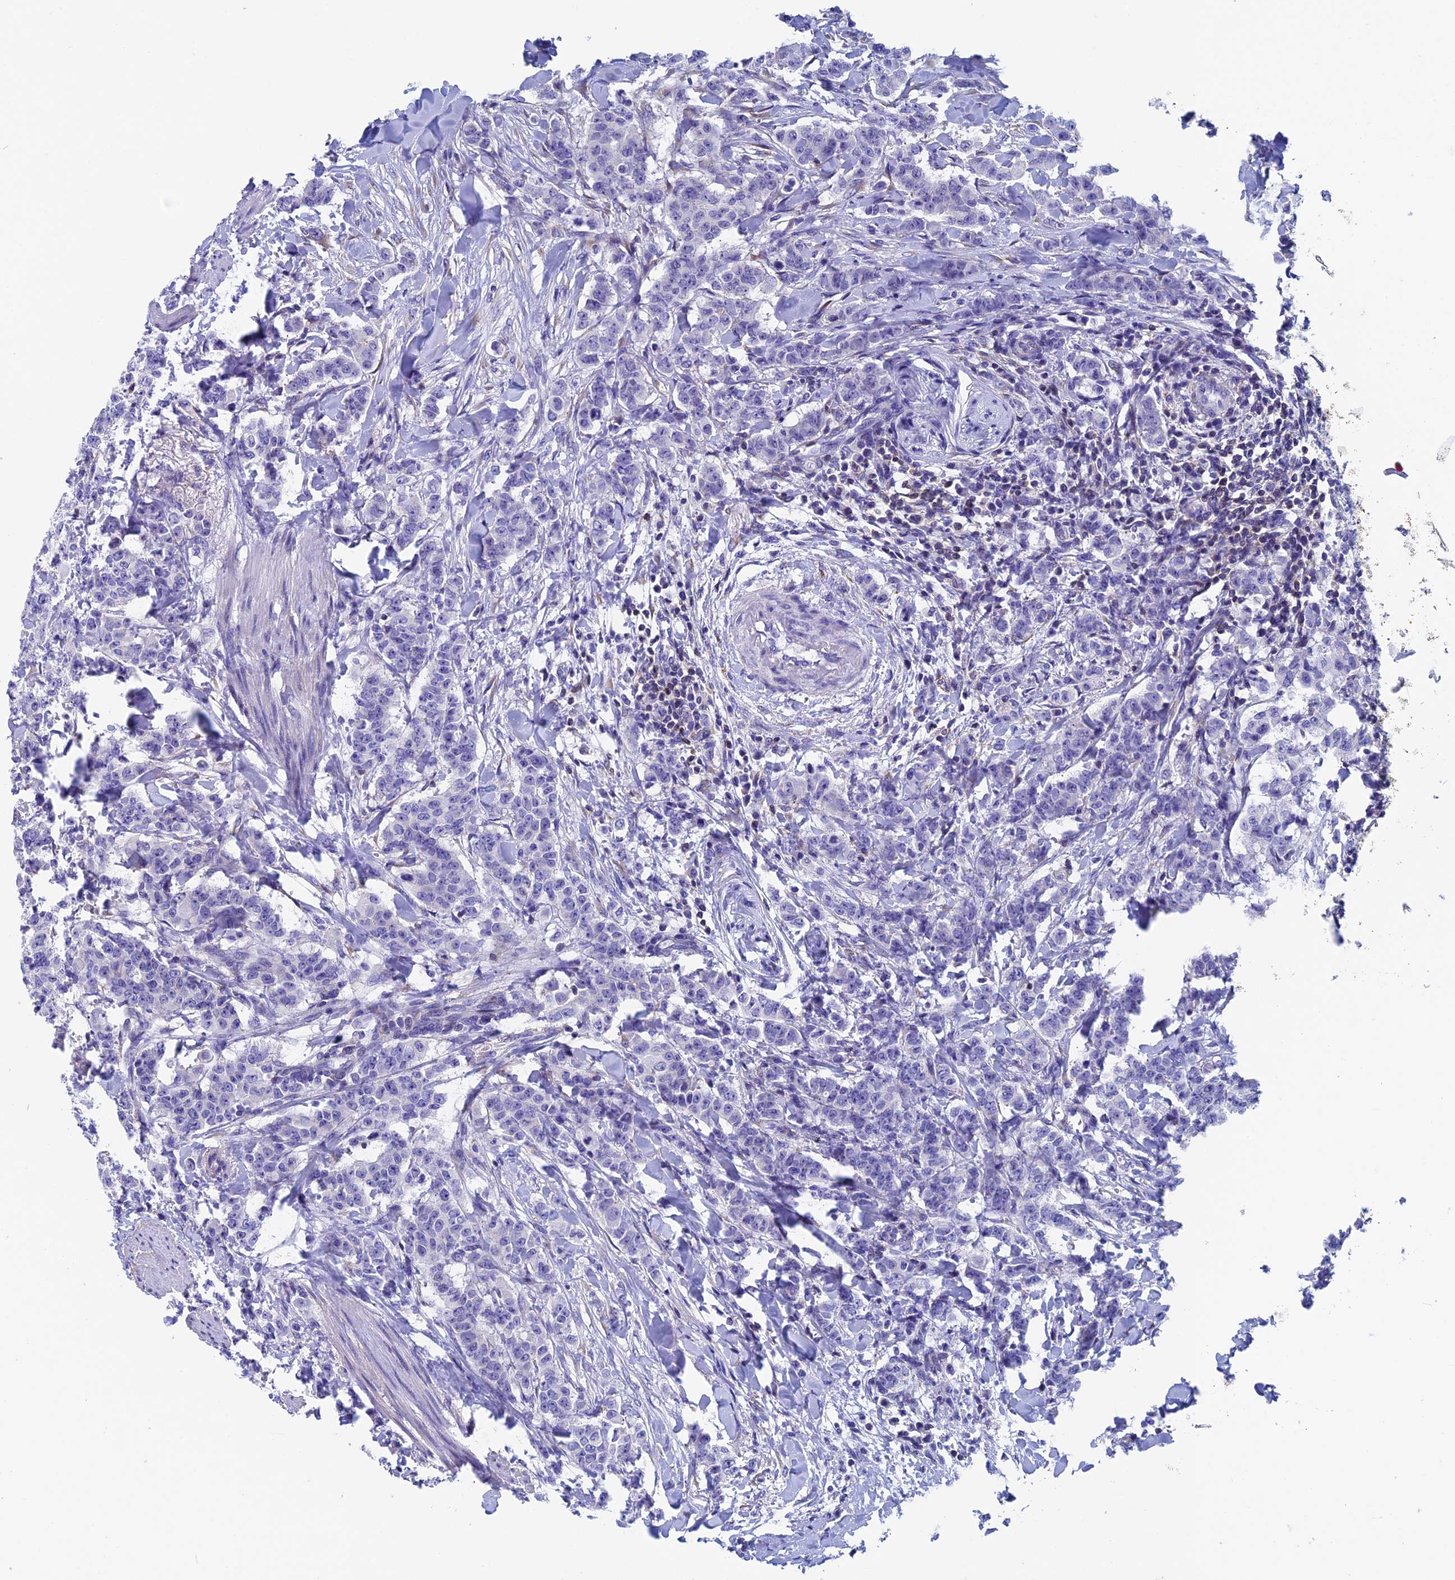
{"staining": {"intensity": "negative", "quantity": "none", "location": "none"}, "tissue": "breast cancer", "cell_type": "Tumor cells", "image_type": "cancer", "snomed": [{"axis": "morphology", "description": "Duct carcinoma"}, {"axis": "topography", "description": "Breast"}], "caption": "Immunohistochemistry (IHC) of breast invasive ductal carcinoma demonstrates no positivity in tumor cells.", "gene": "SEPTIN1", "patient": {"sex": "female", "age": 40}}